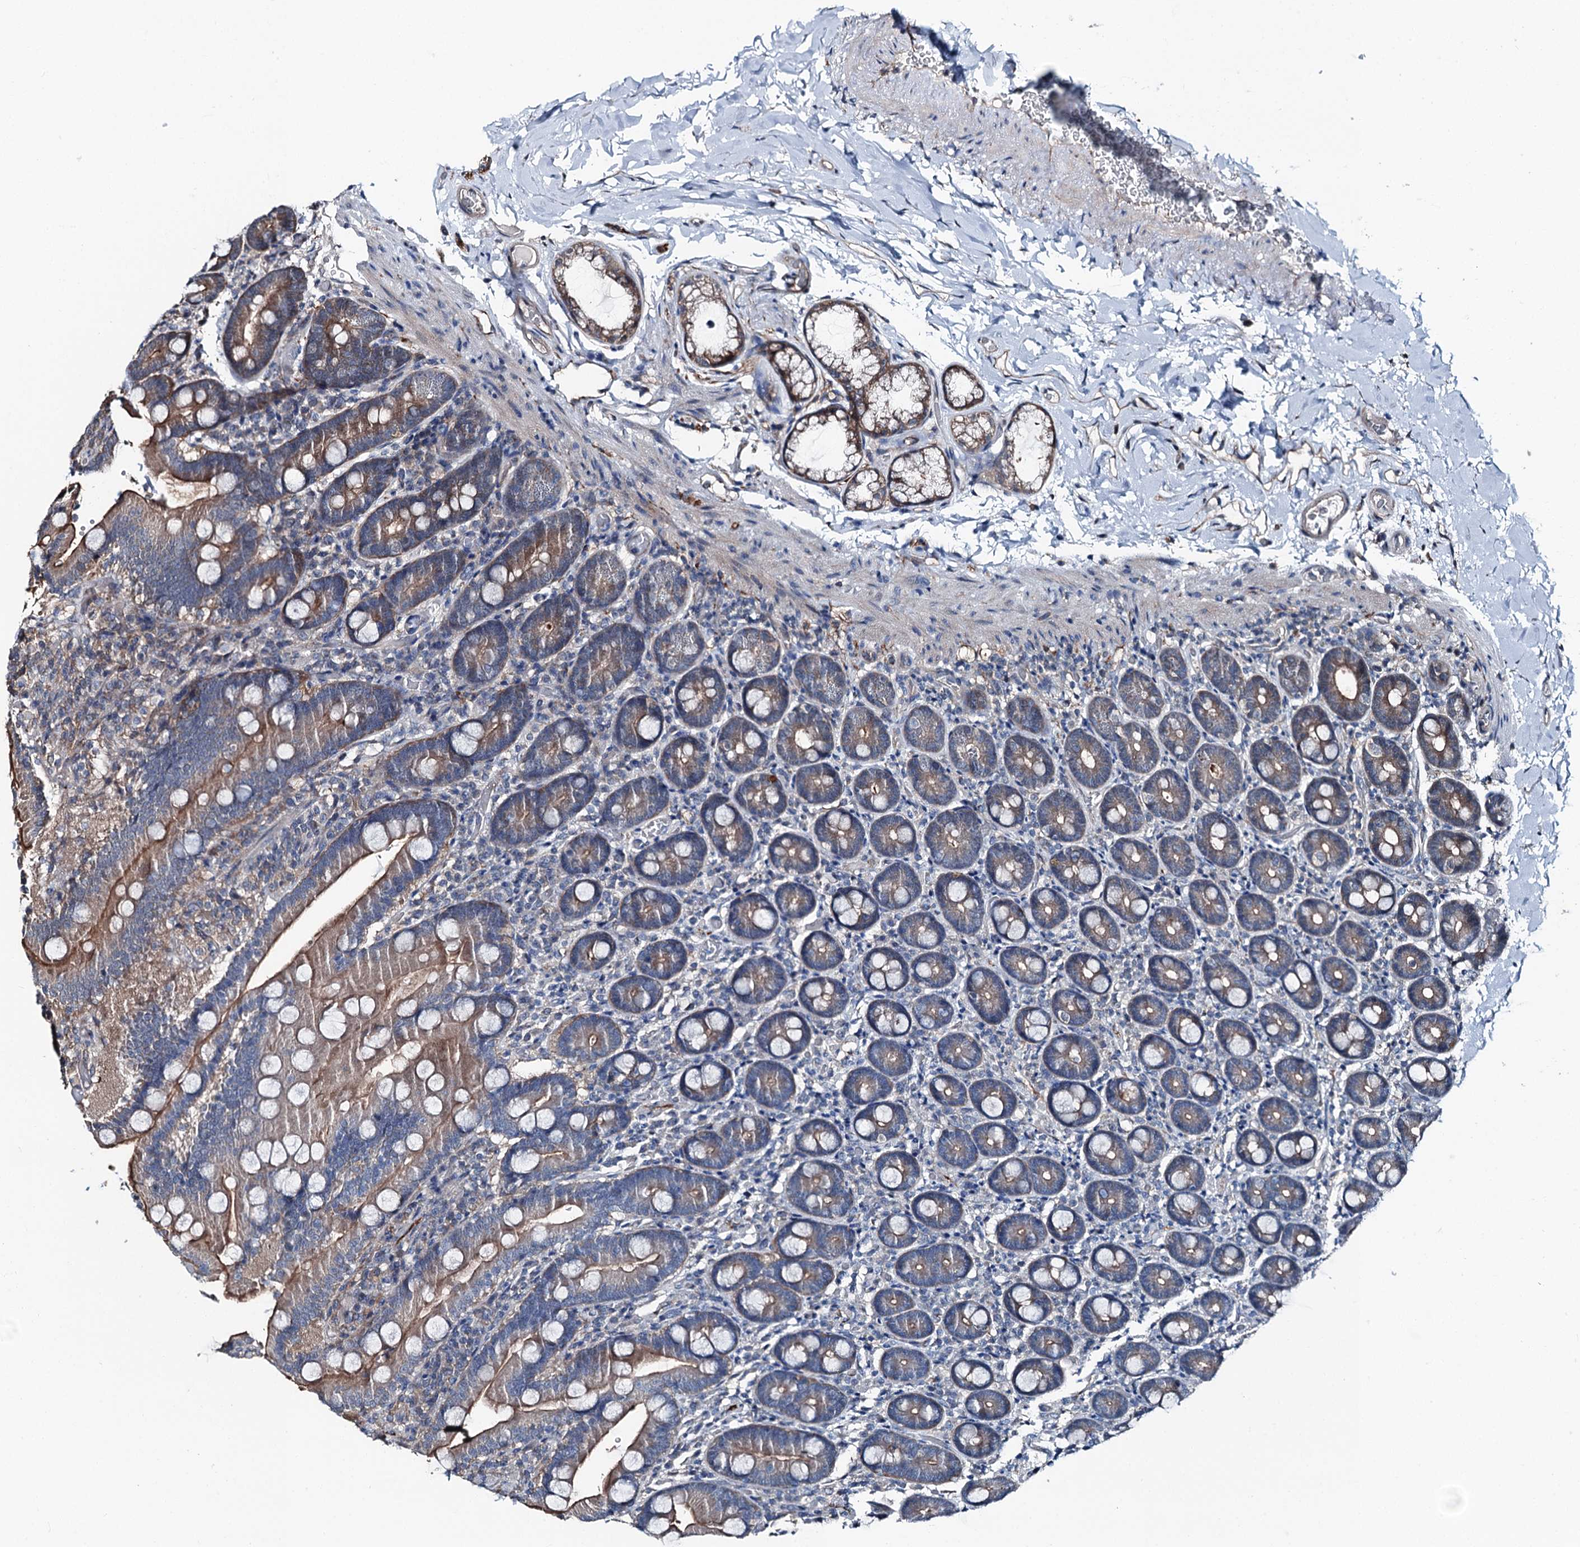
{"staining": {"intensity": "moderate", "quantity": "25%-75%", "location": "cytoplasmic/membranous"}, "tissue": "duodenum", "cell_type": "Glandular cells", "image_type": "normal", "snomed": [{"axis": "morphology", "description": "Normal tissue, NOS"}, {"axis": "topography", "description": "Duodenum"}], "caption": "Unremarkable duodenum displays moderate cytoplasmic/membranous positivity in approximately 25%-75% of glandular cells, visualized by immunohistochemistry.", "gene": "PSMD13", "patient": {"sex": "female", "age": 62}}